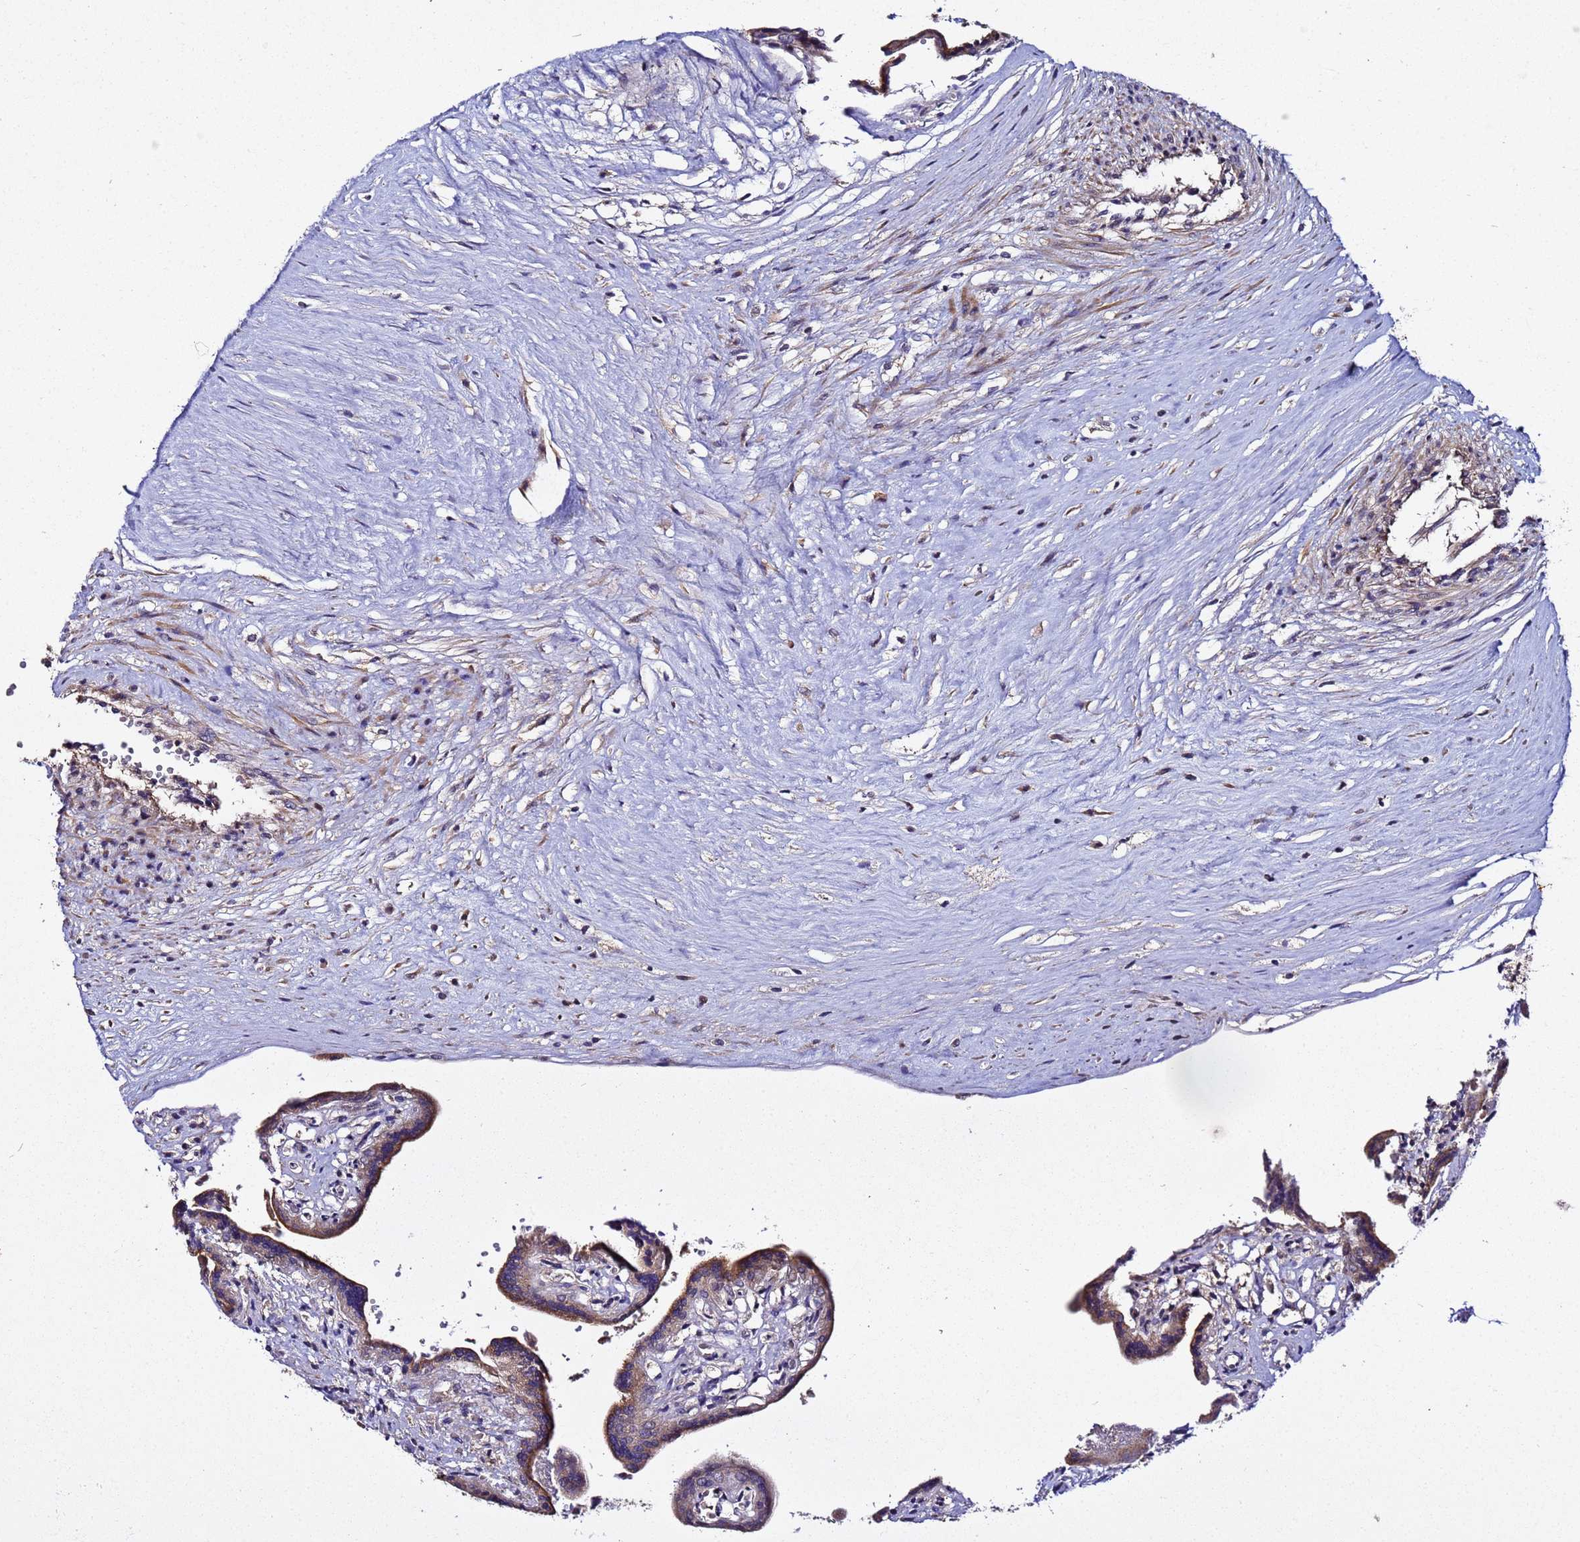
{"staining": {"intensity": "moderate", "quantity": ">75%", "location": "cytoplasmic/membranous"}, "tissue": "placenta", "cell_type": "Trophoblastic cells", "image_type": "normal", "snomed": [{"axis": "morphology", "description": "Normal tissue, NOS"}, {"axis": "topography", "description": "Placenta"}], "caption": "Brown immunohistochemical staining in benign placenta exhibits moderate cytoplasmic/membranous staining in approximately >75% of trophoblastic cells. The protein is stained brown, and the nuclei are stained in blue (DAB (3,3'-diaminobenzidine) IHC with brightfield microscopy, high magnification).", "gene": "PLXDC2", "patient": {"sex": "female", "age": 37}}